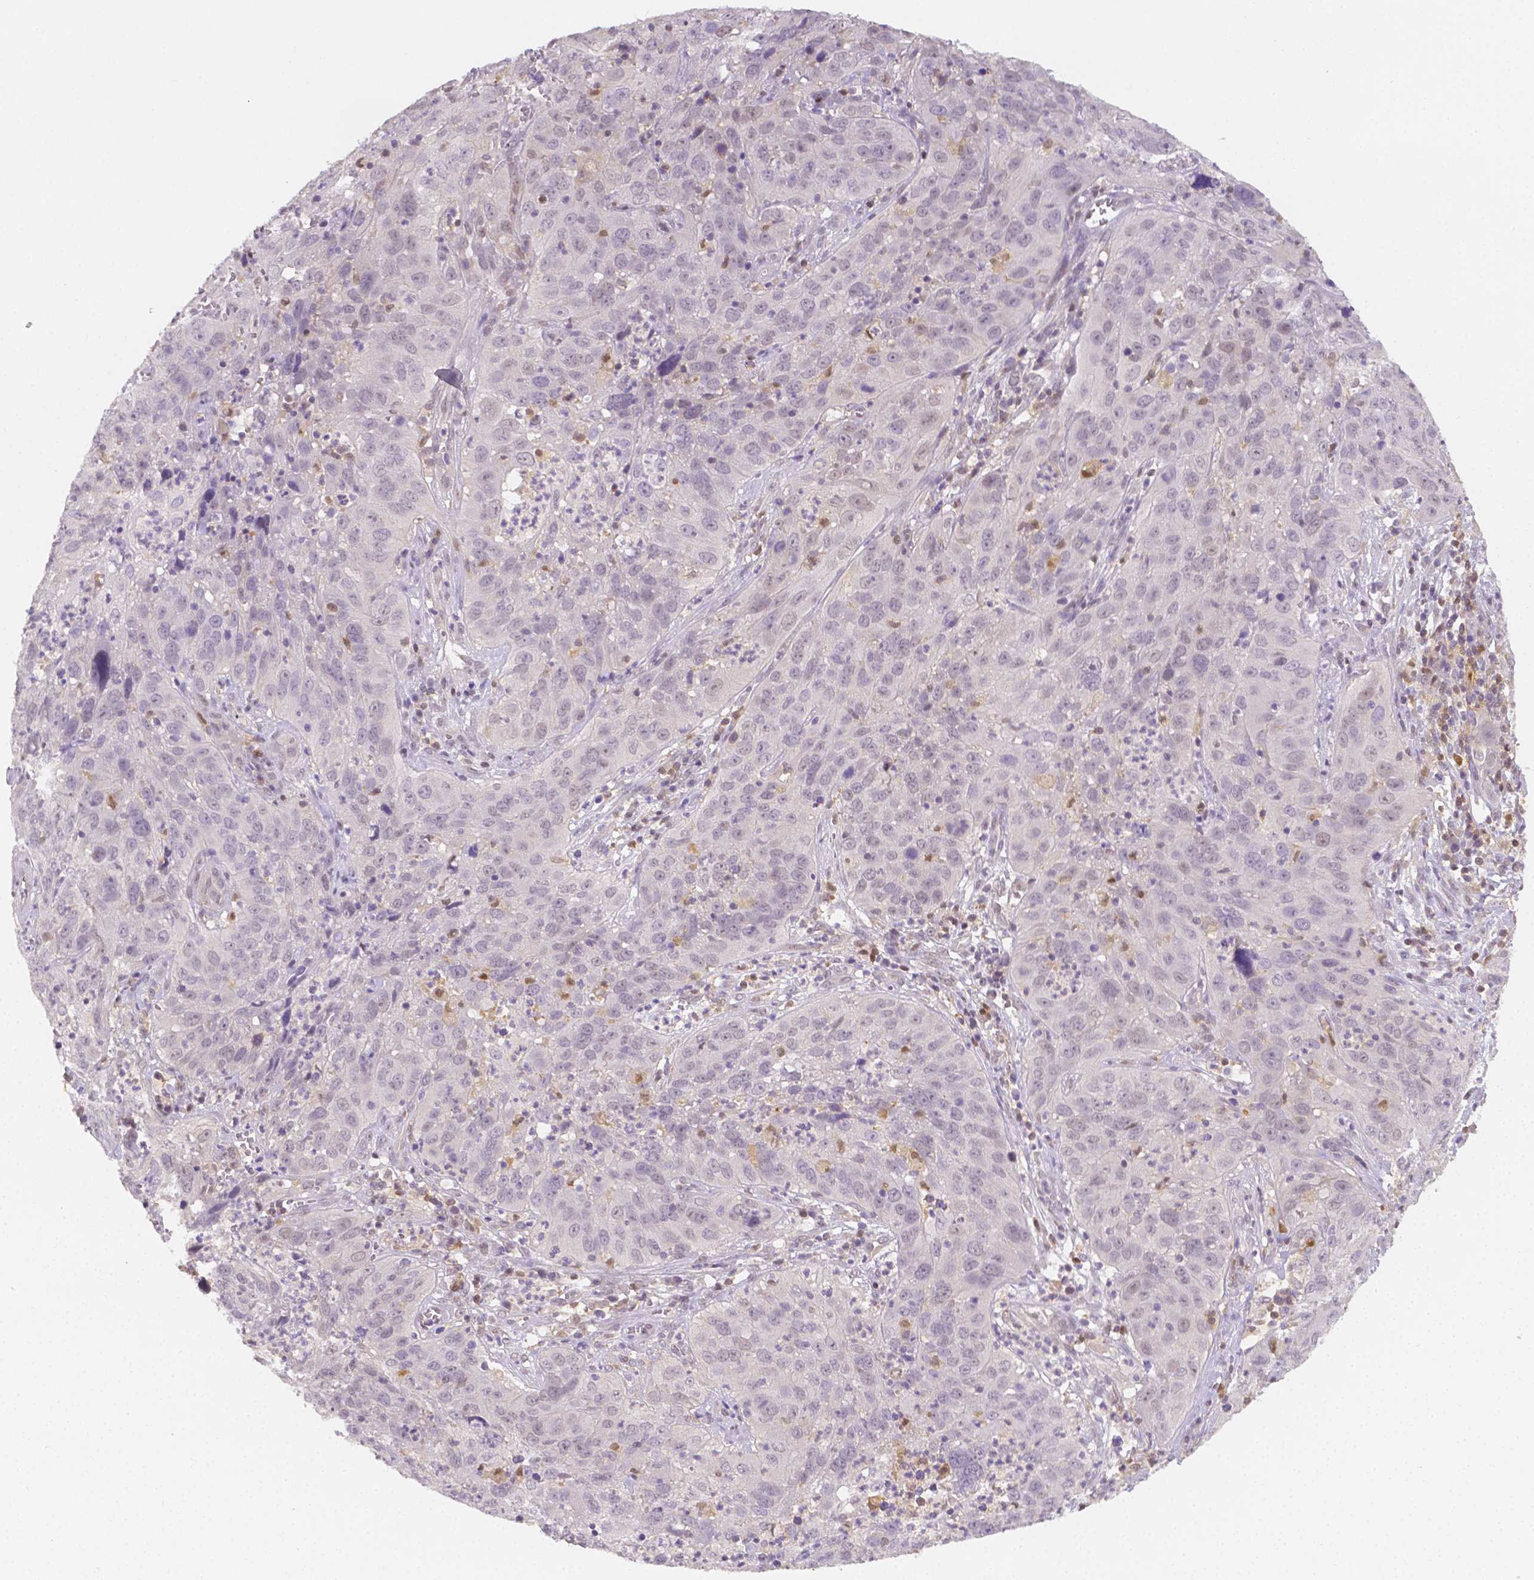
{"staining": {"intensity": "negative", "quantity": "none", "location": "none"}, "tissue": "cervical cancer", "cell_type": "Tumor cells", "image_type": "cancer", "snomed": [{"axis": "morphology", "description": "Squamous cell carcinoma, NOS"}, {"axis": "topography", "description": "Cervix"}], "caption": "This is a histopathology image of immunohistochemistry (IHC) staining of cervical cancer, which shows no positivity in tumor cells.", "gene": "SGTB", "patient": {"sex": "female", "age": 32}}